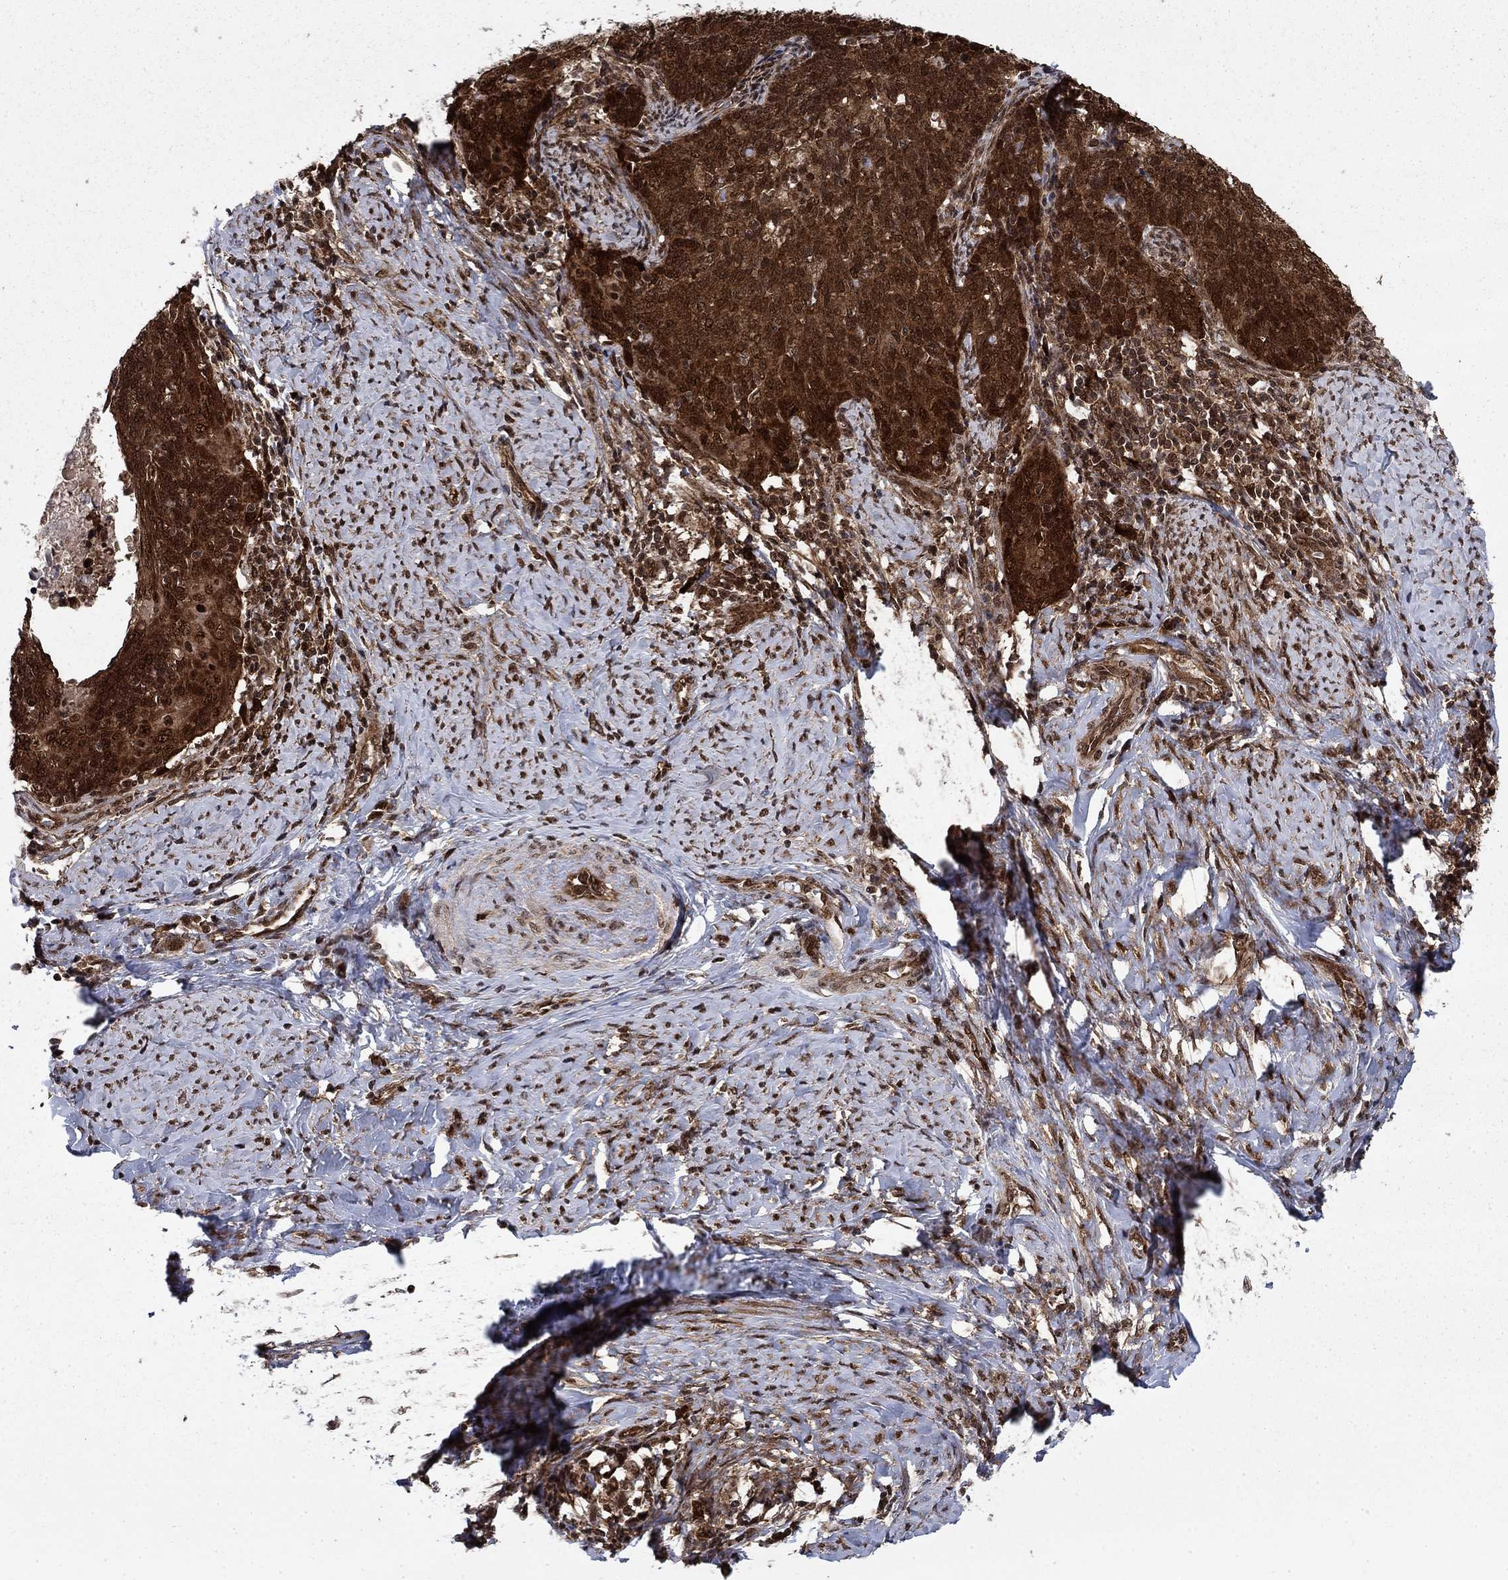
{"staining": {"intensity": "strong", "quantity": ">75%", "location": "cytoplasmic/membranous,nuclear"}, "tissue": "cervical cancer", "cell_type": "Tumor cells", "image_type": "cancer", "snomed": [{"axis": "morphology", "description": "Normal tissue, NOS"}, {"axis": "morphology", "description": "Squamous cell carcinoma, NOS"}, {"axis": "topography", "description": "Cervix"}], "caption": "Strong cytoplasmic/membranous and nuclear expression is identified in approximately >75% of tumor cells in squamous cell carcinoma (cervical).", "gene": "DNAJA1", "patient": {"sex": "female", "age": 39}}